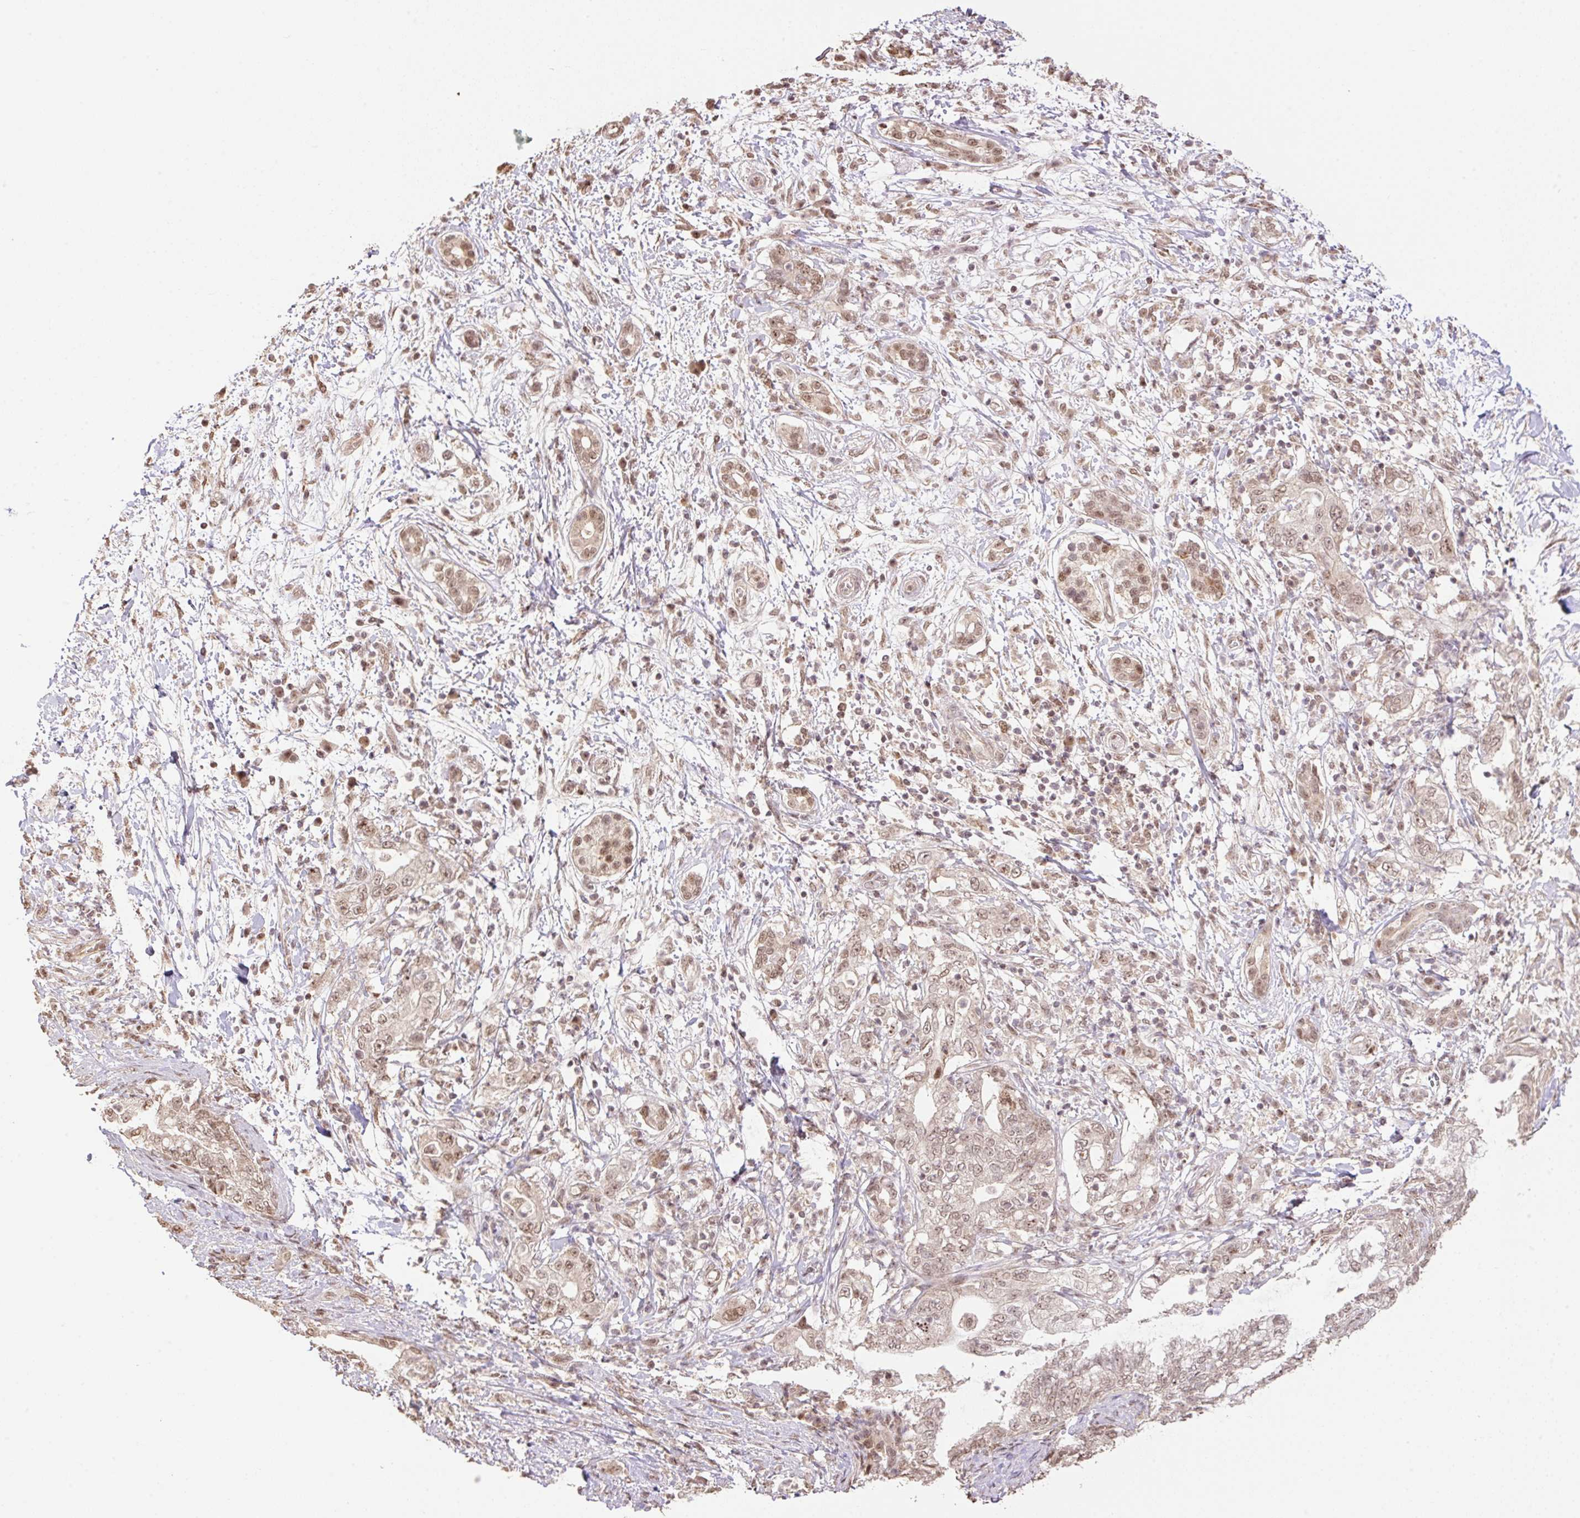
{"staining": {"intensity": "weak", "quantity": ">75%", "location": "cytoplasmic/membranous,nuclear"}, "tissue": "pancreatic cancer", "cell_type": "Tumor cells", "image_type": "cancer", "snomed": [{"axis": "morphology", "description": "Adenocarcinoma, NOS"}, {"axis": "topography", "description": "Pancreas"}], "caption": "Brown immunohistochemical staining in human pancreatic adenocarcinoma demonstrates weak cytoplasmic/membranous and nuclear expression in about >75% of tumor cells.", "gene": "VPS25", "patient": {"sex": "female", "age": 73}}